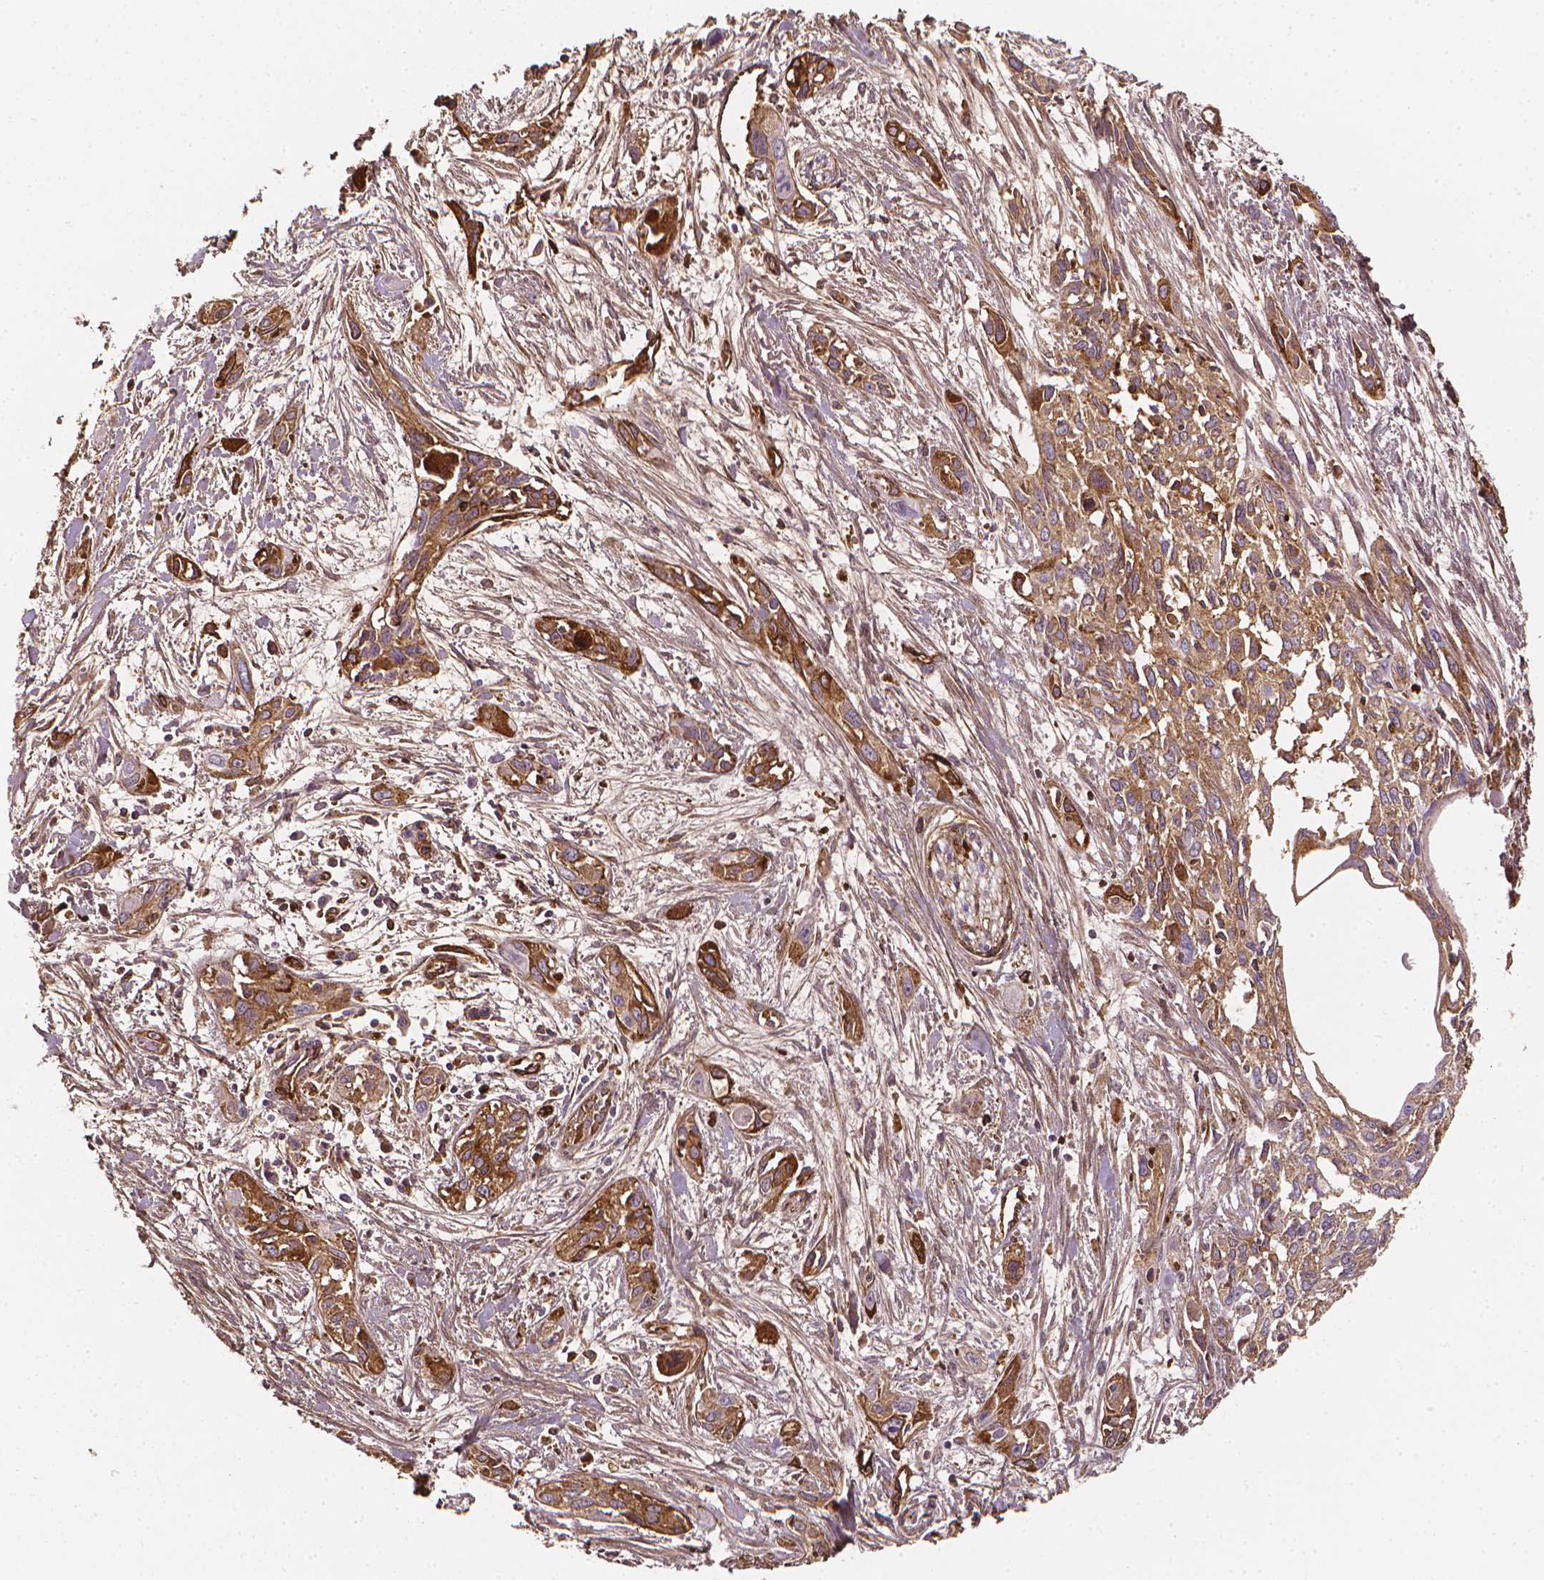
{"staining": {"intensity": "moderate", "quantity": "25%-75%", "location": "cytoplasmic/membranous"}, "tissue": "pancreatic cancer", "cell_type": "Tumor cells", "image_type": "cancer", "snomed": [{"axis": "morphology", "description": "Adenocarcinoma, NOS"}, {"axis": "topography", "description": "Pancreas"}], "caption": "Human pancreatic cancer stained with a protein marker shows moderate staining in tumor cells.", "gene": "DCN", "patient": {"sex": "female", "age": 55}}